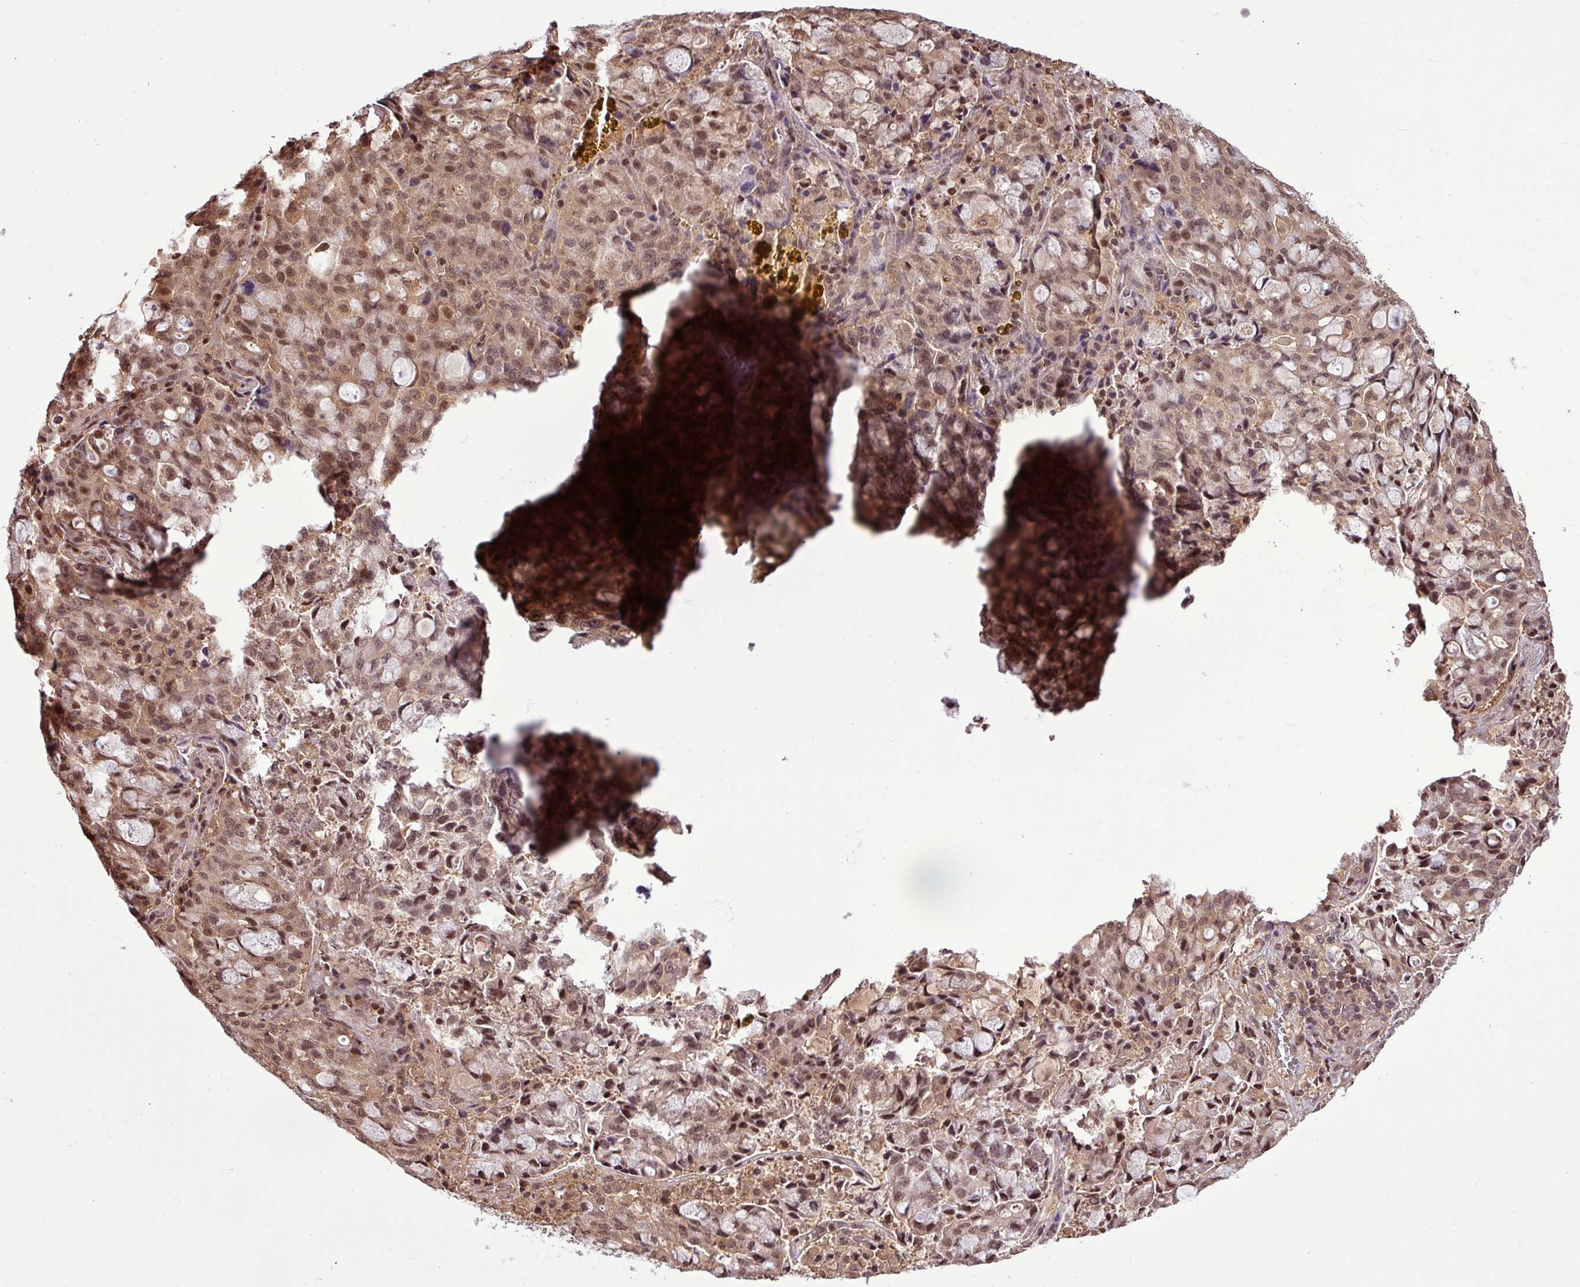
{"staining": {"intensity": "moderate", "quantity": ">75%", "location": "nuclear"}, "tissue": "lung cancer", "cell_type": "Tumor cells", "image_type": "cancer", "snomed": [{"axis": "morphology", "description": "Adenocarcinoma, NOS"}, {"axis": "topography", "description": "Lung"}], "caption": "DAB (3,3'-diaminobenzidine) immunohistochemical staining of human adenocarcinoma (lung) demonstrates moderate nuclear protein staining in about >75% of tumor cells.", "gene": "ITPKC", "patient": {"sex": "female", "age": 44}}